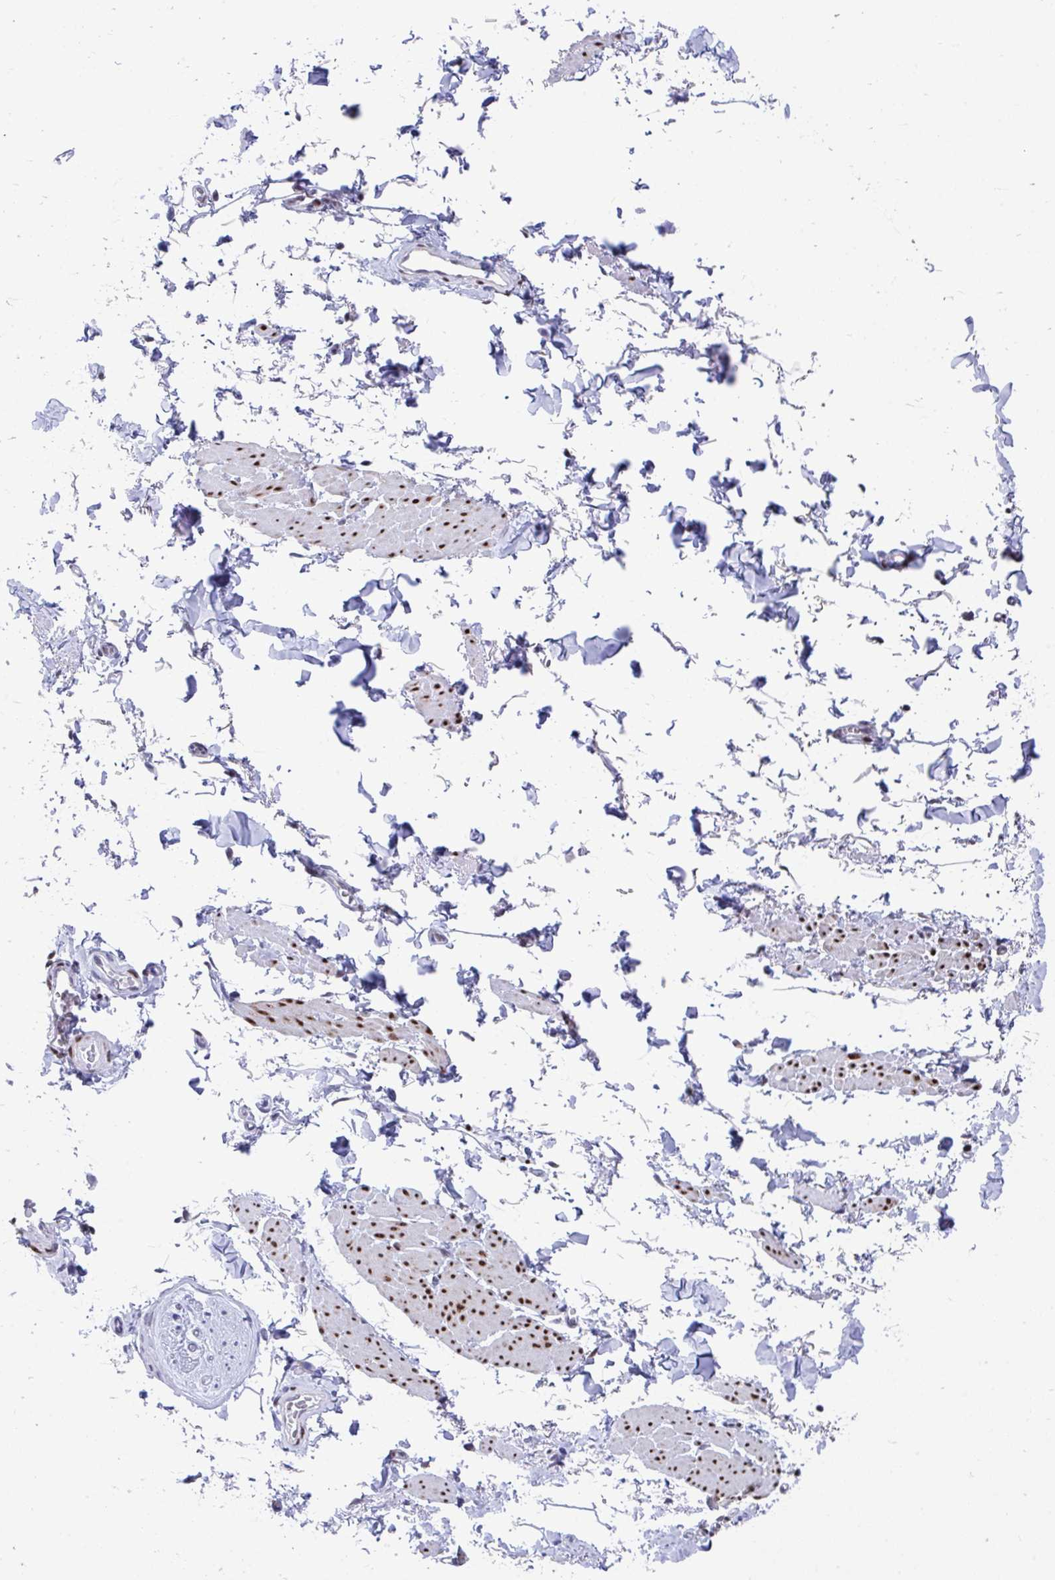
{"staining": {"intensity": "negative", "quantity": "none", "location": "none"}, "tissue": "adipose tissue", "cell_type": "Adipocytes", "image_type": "normal", "snomed": [{"axis": "morphology", "description": "Normal tissue, NOS"}, {"axis": "topography", "description": "Vulva"}, {"axis": "topography", "description": "Peripheral nerve tissue"}], "caption": "Immunohistochemistry (IHC) histopathology image of unremarkable human adipose tissue stained for a protein (brown), which exhibits no staining in adipocytes. (Brightfield microscopy of DAB (3,3'-diaminobenzidine) immunohistochemistry at high magnification).", "gene": "RBPMS", "patient": {"sex": "female", "age": 66}}